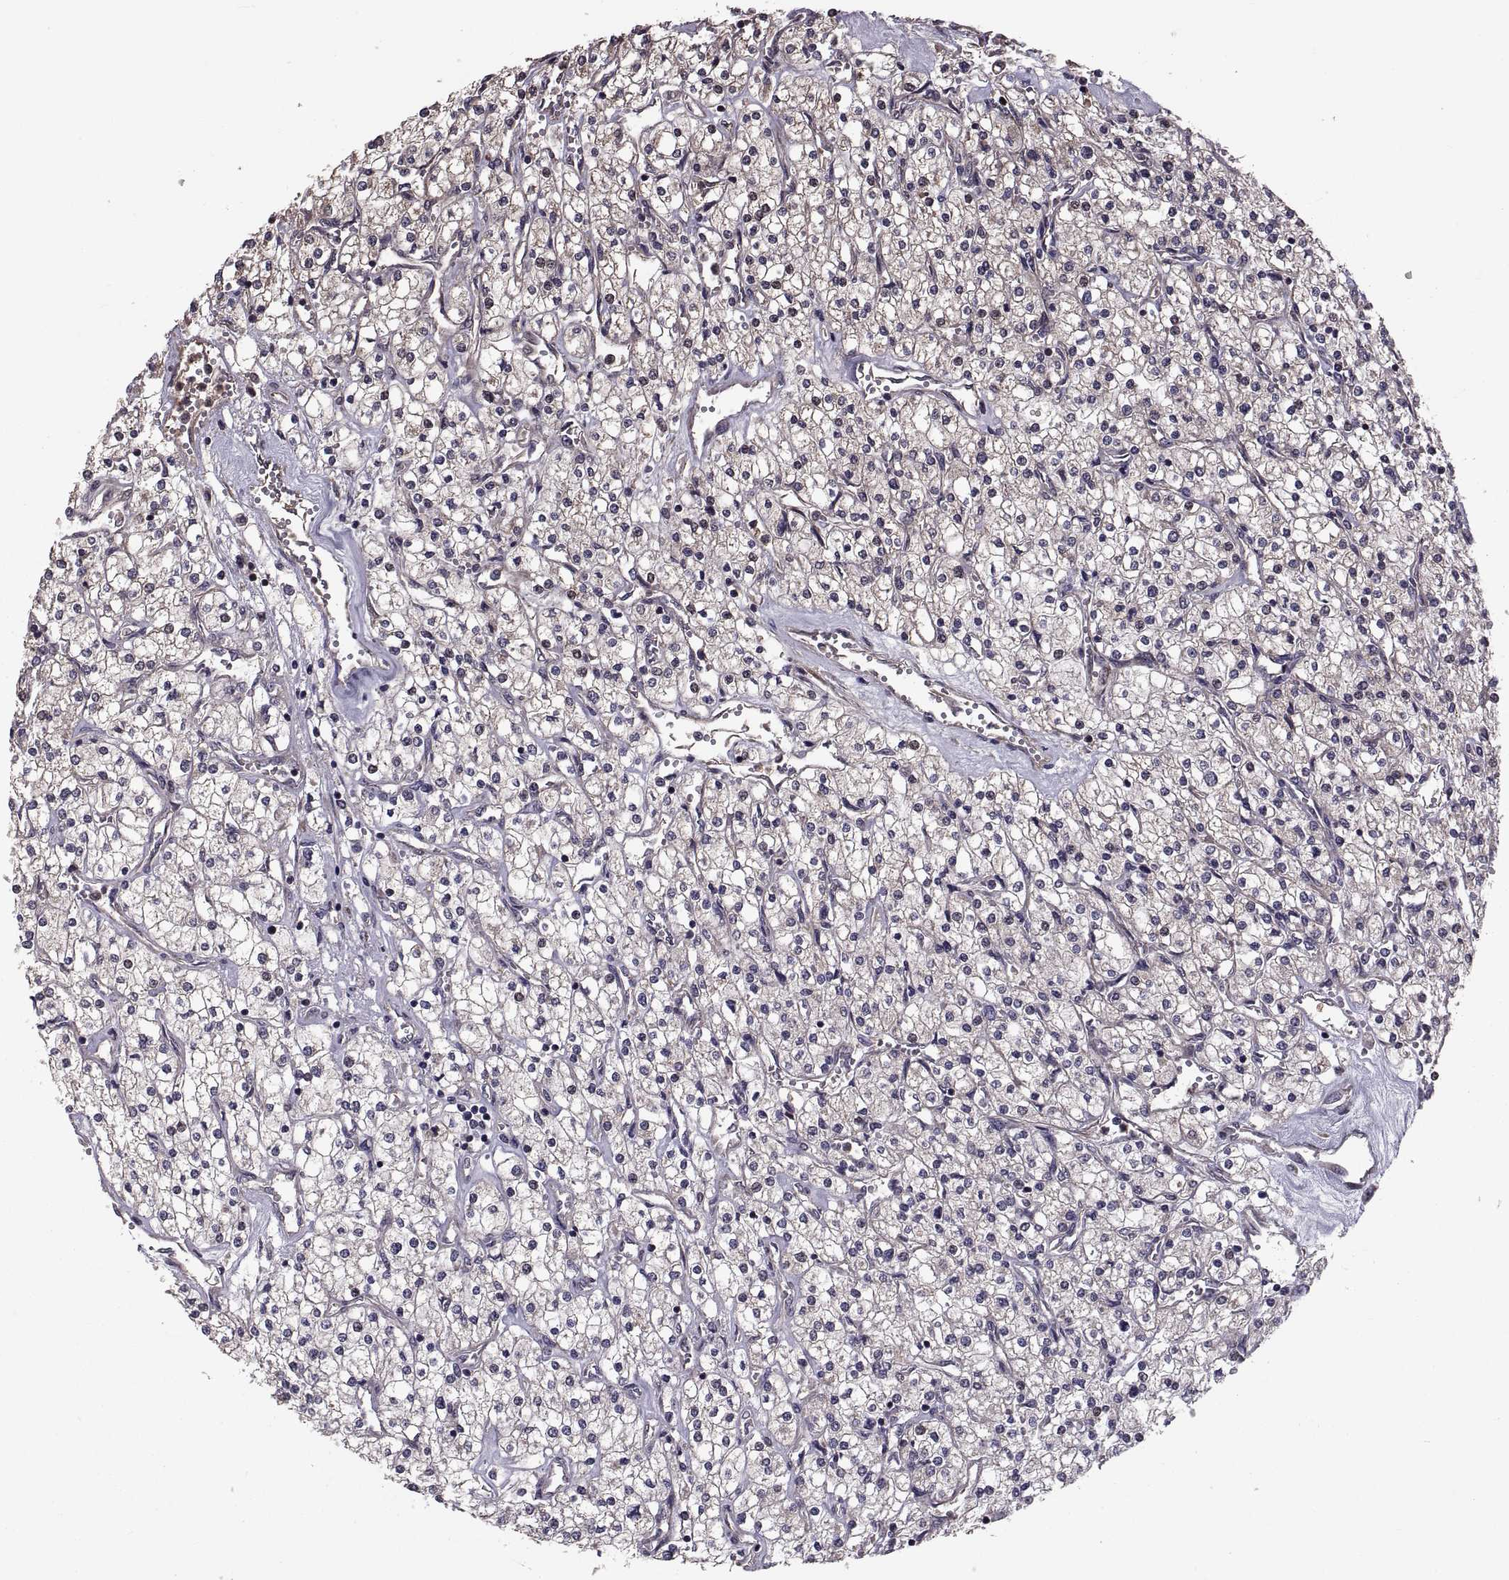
{"staining": {"intensity": "moderate", "quantity": "<25%", "location": "cytoplasmic/membranous"}, "tissue": "renal cancer", "cell_type": "Tumor cells", "image_type": "cancer", "snomed": [{"axis": "morphology", "description": "Adenocarcinoma, NOS"}, {"axis": "topography", "description": "Kidney"}], "caption": "Renal cancer (adenocarcinoma) tissue exhibits moderate cytoplasmic/membranous staining in about <25% of tumor cells", "gene": "PMM2", "patient": {"sex": "male", "age": 80}}